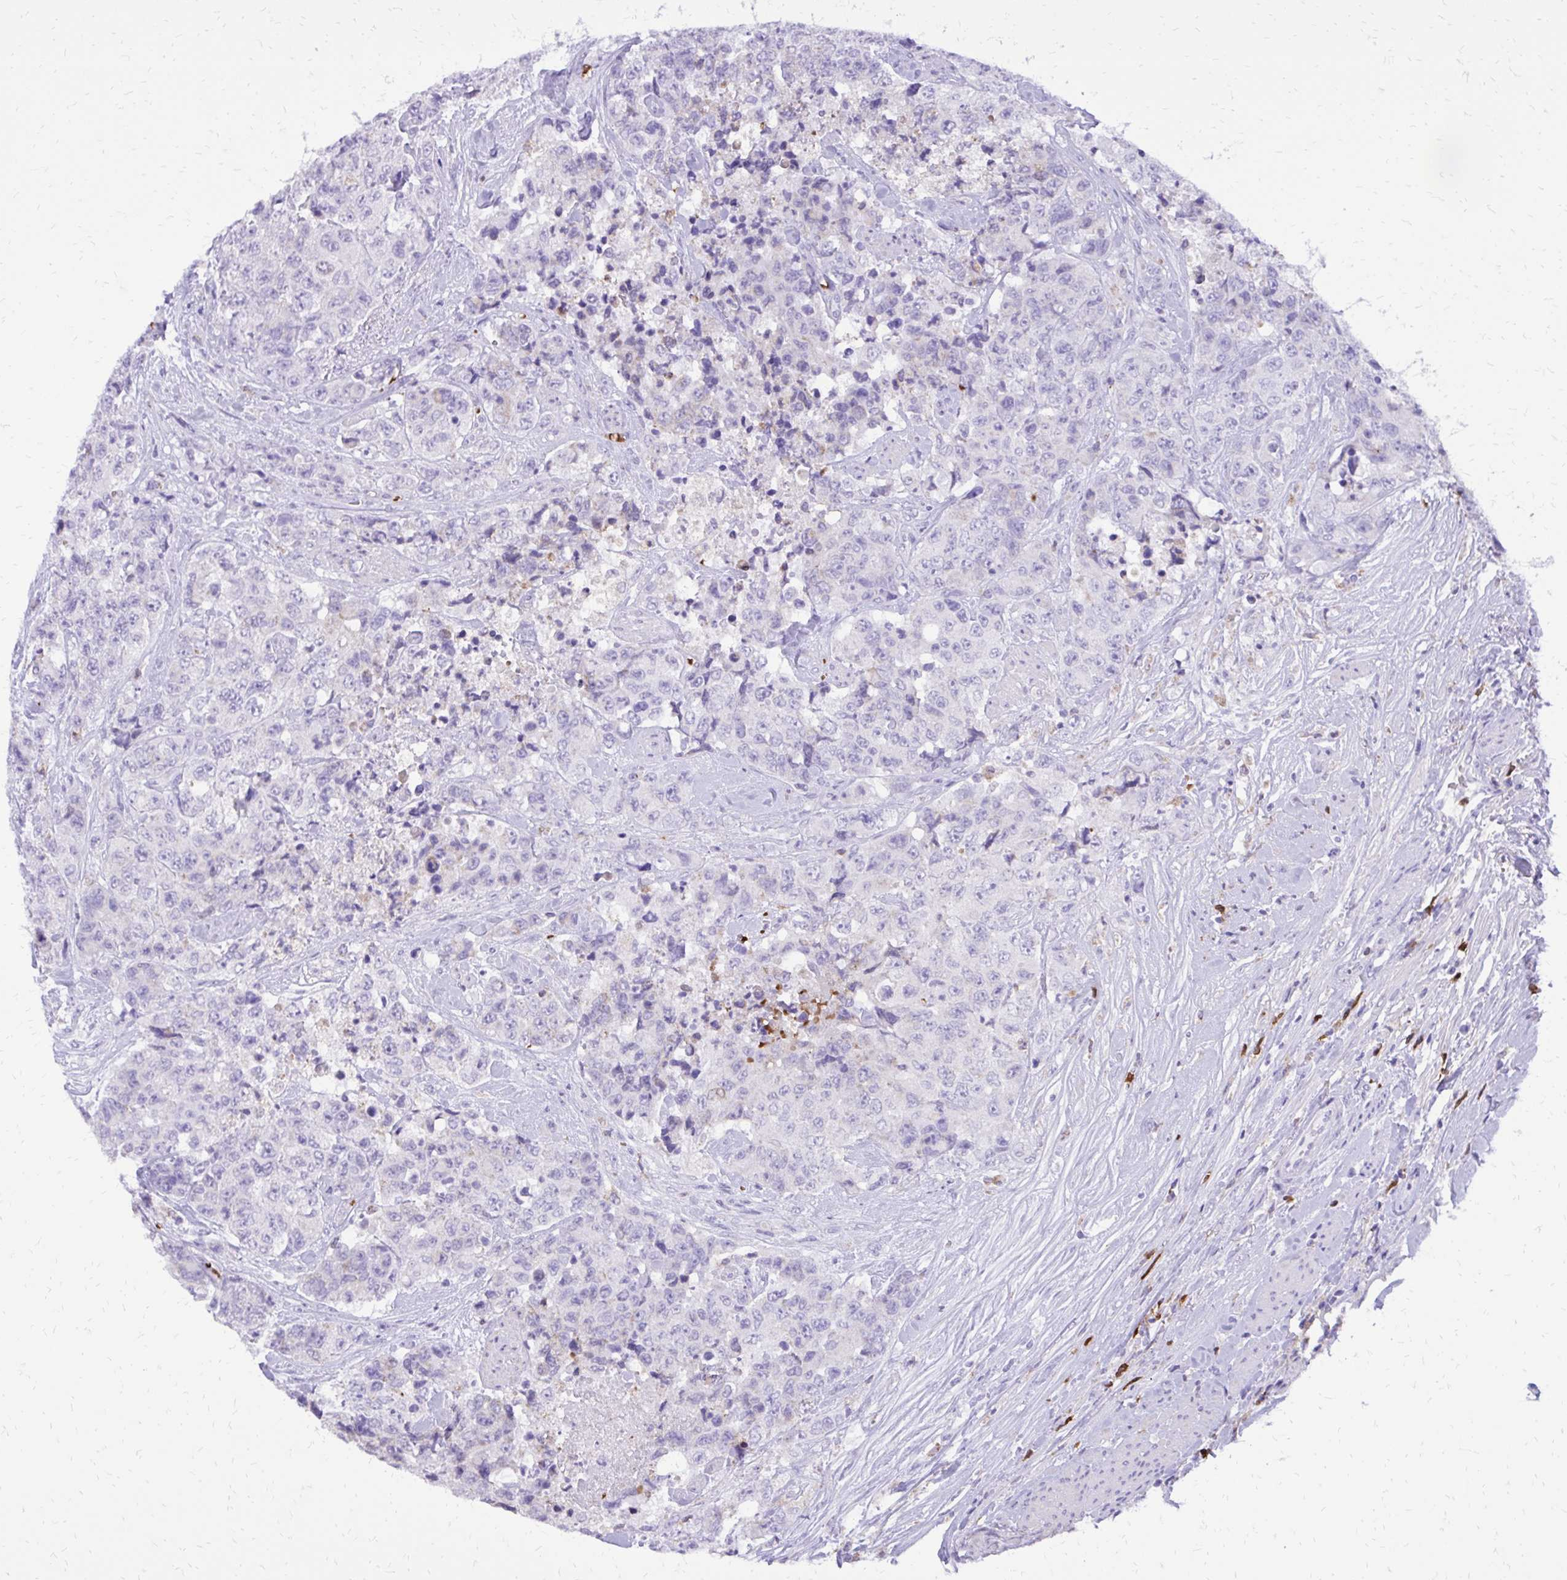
{"staining": {"intensity": "negative", "quantity": "none", "location": "none"}, "tissue": "urothelial cancer", "cell_type": "Tumor cells", "image_type": "cancer", "snomed": [{"axis": "morphology", "description": "Urothelial carcinoma, High grade"}, {"axis": "topography", "description": "Urinary bladder"}], "caption": "Tumor cells show no significant positivity in urothelial carcinoma (high-grade).", "gene": "CAT", "patient": {"sex": "female", "age": 78}}